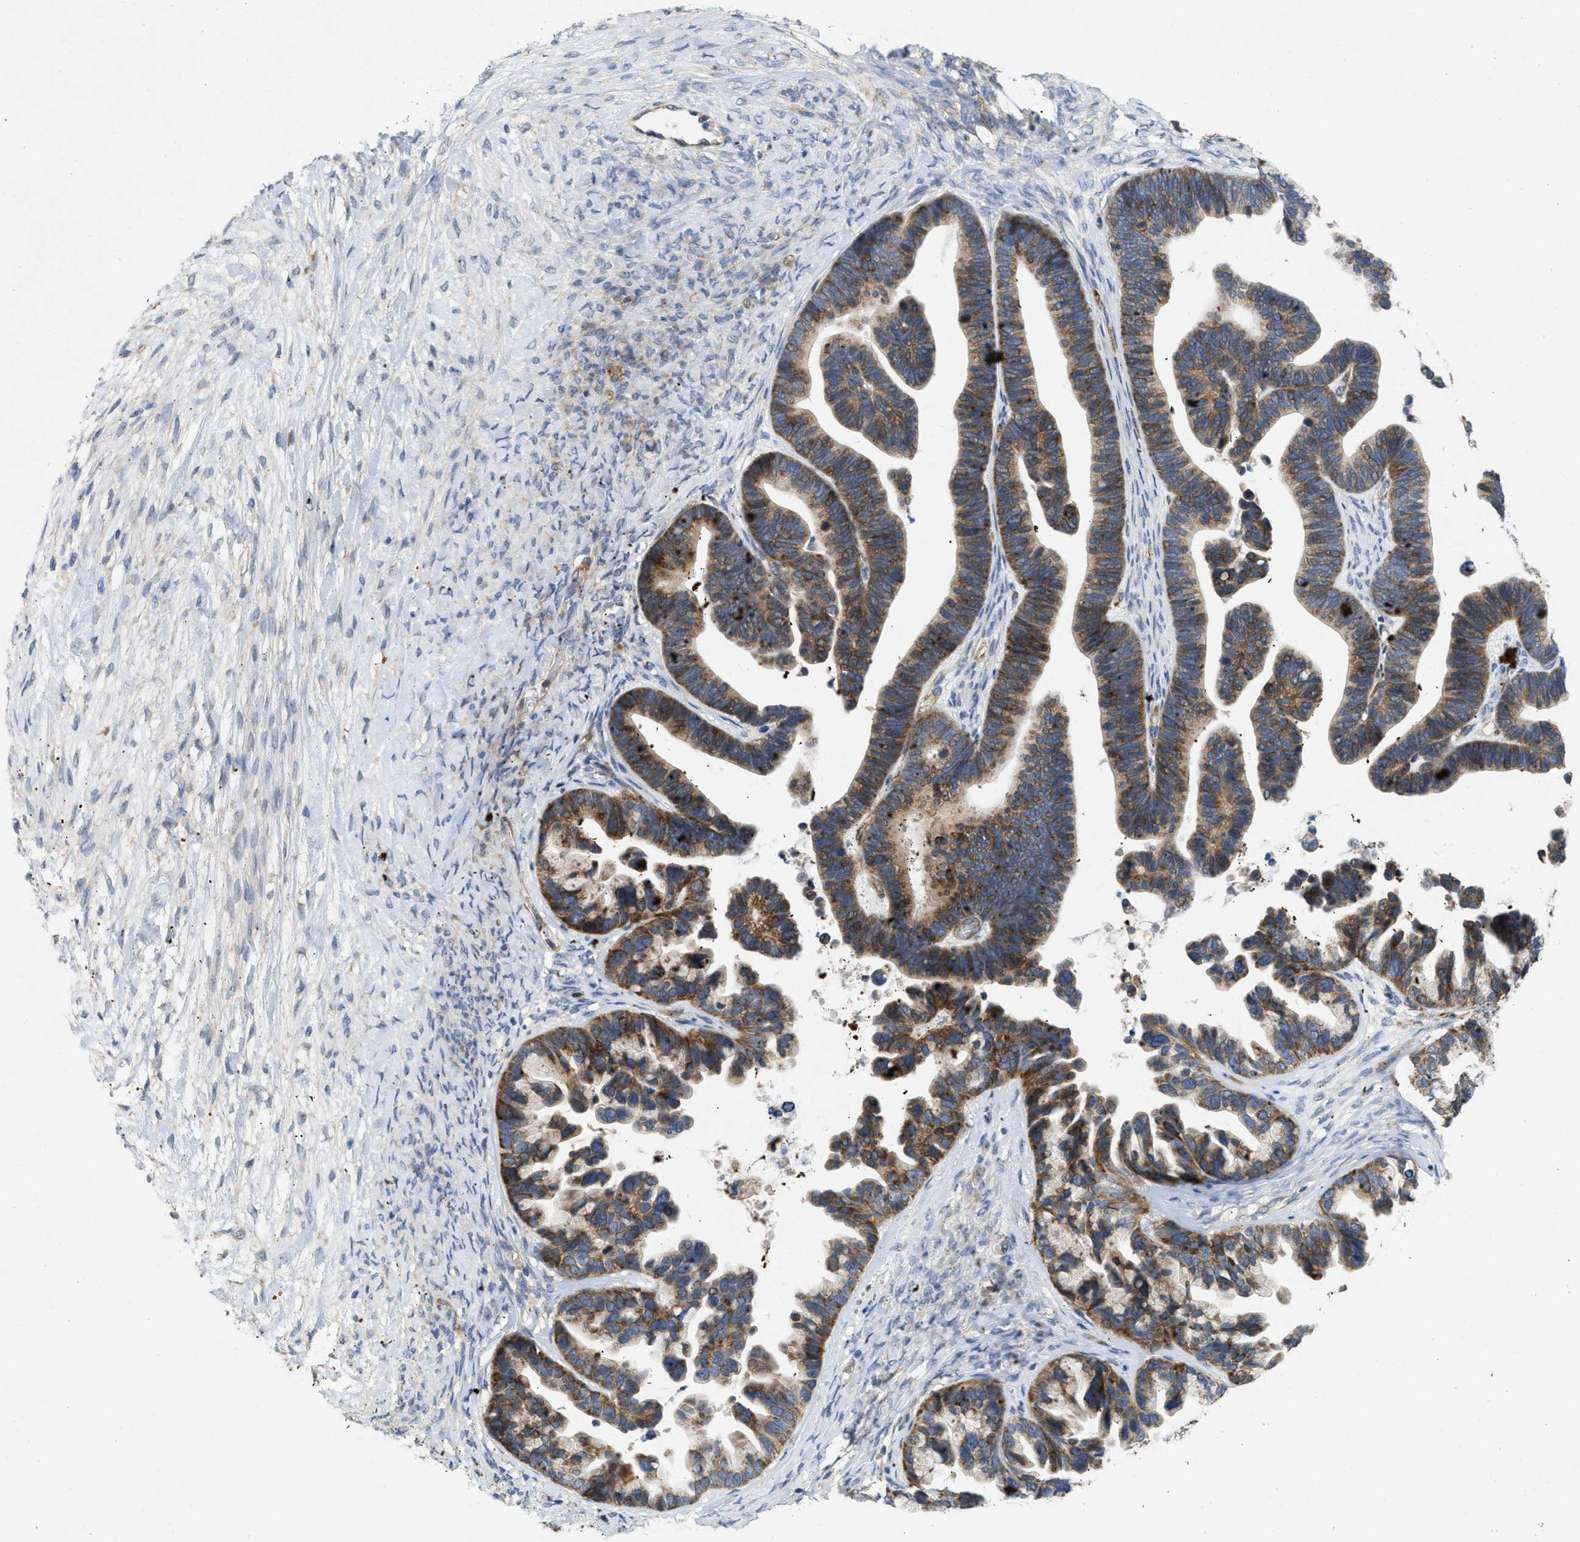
{"staining": {"intensity": "moderate", "quantity": ">75%", "location": "cytoplasmic/membranous"}, "tissue": "ovarian cancer", "cell_type": "Tumor cells", "image_type": "cancer", "snomed": [{"axis": "morphology", "description": "Cystadenocarcinoma, serous, NOS"}, {"axis": "topography", "description": "Ovary"}], "caption": "Tumor cells show medium levels of moderate cytoplasmic/membranous staining in approximately >75% of cells in human ovarian cancer (serous cystadenocarcinoma). (DAB IHC with brightfield microscopy, high magnification).", "gene": "UBAP2", "patient": {"sex": "female", "age": 56}}